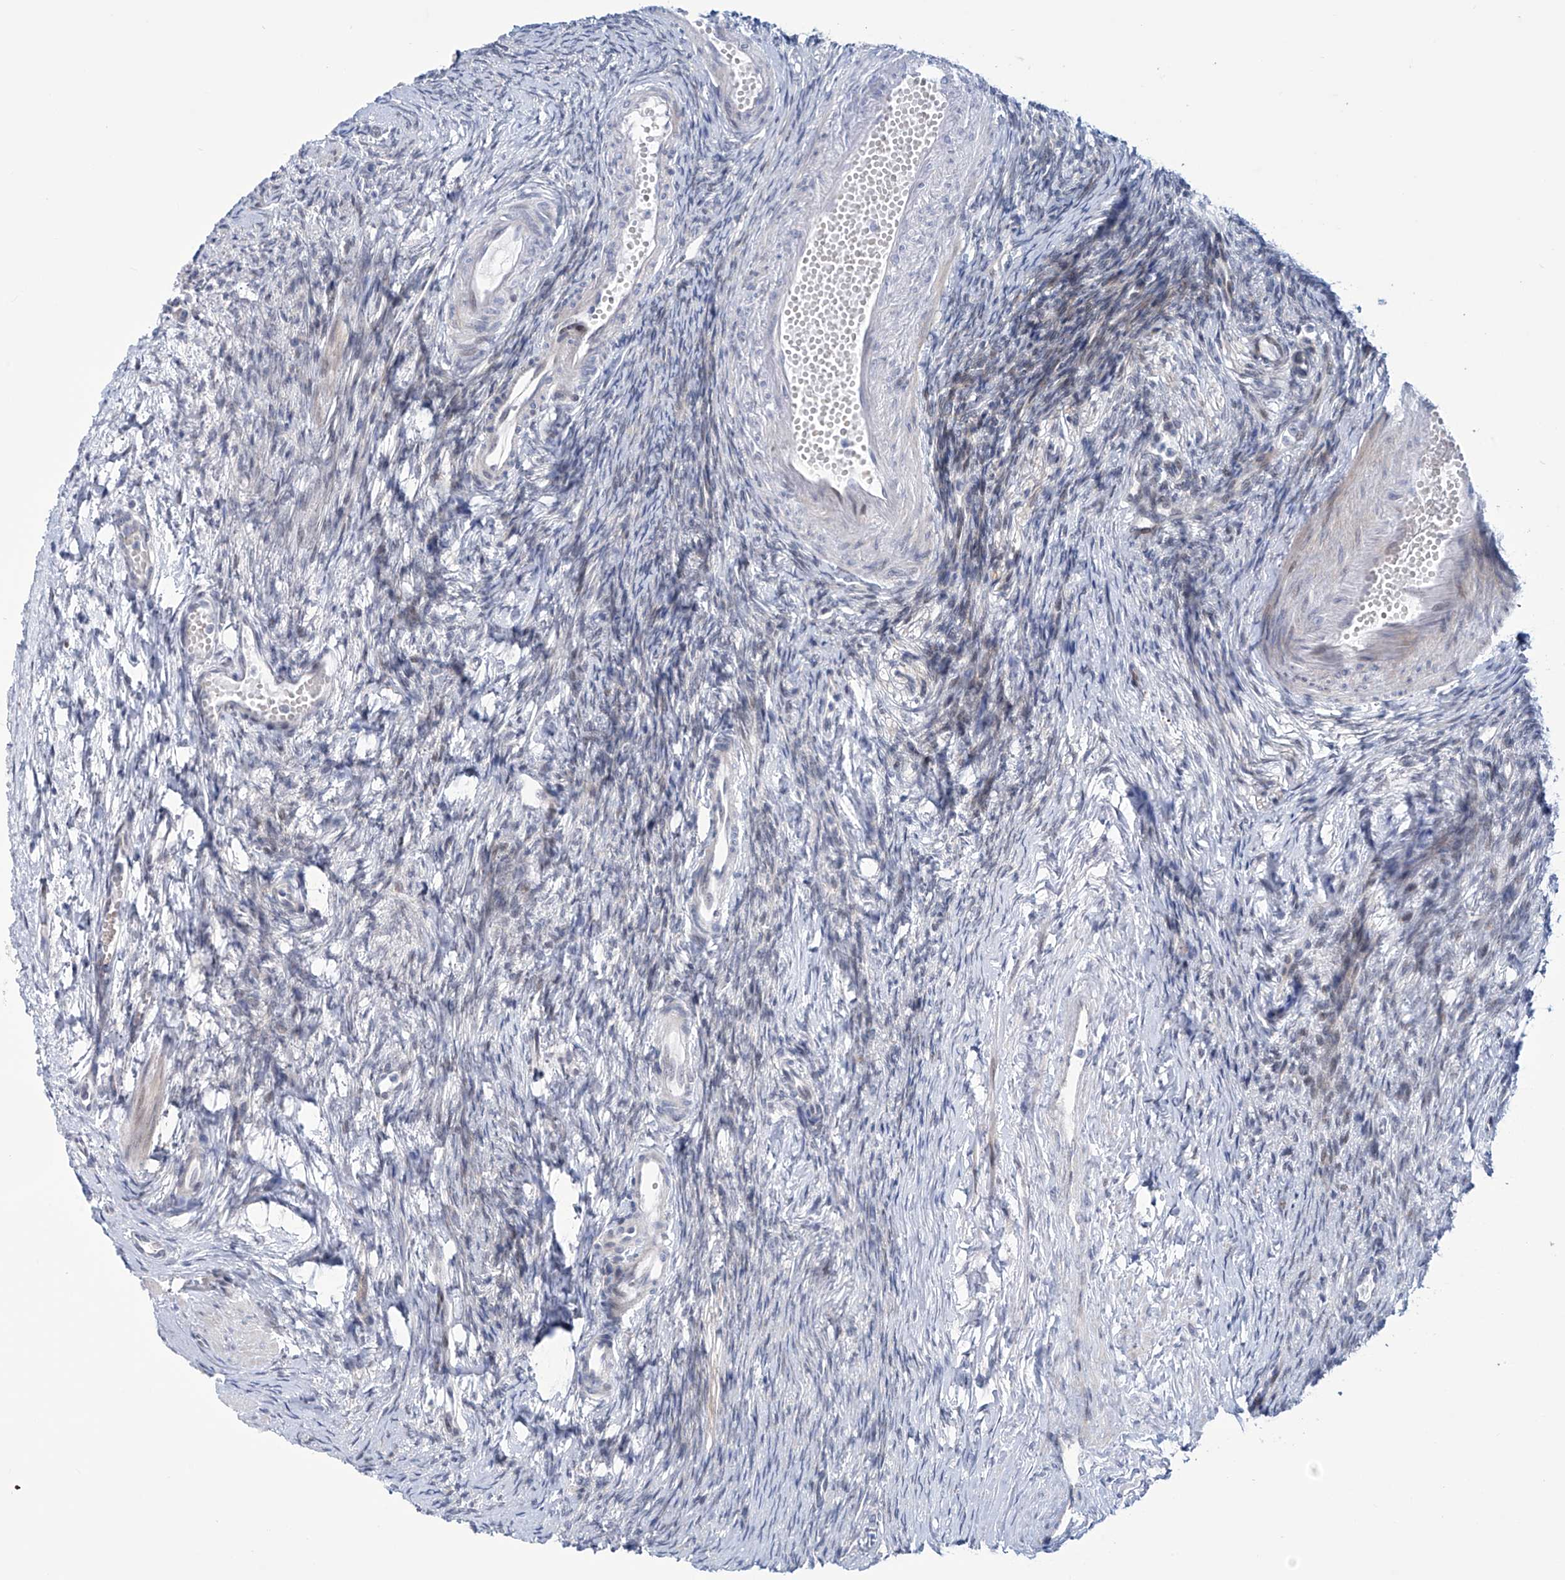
{"staining": {"intensity": "negative", "quantity": "none", "location": "none"}, "tissue": "ovary", "cell_type": "Ovarian stroma cells", "image_type": "normal", "snomed": [{"axis": "morphology", "description": "Normal tissue, NOS"}, {"axis": "morphology", "description": "Cyst, NOS"}, {"axis": "topography", "description": "Ovary"}], "caption": "A high-resolution image shows immunohistochemistry staining of unremarkable ovary, which displays no significant staining in ovarian stroma cells. (Immunohistochemistry, brightfield microscopy, high magnification).", "gene": "TRIM60", "patient": {"sex": "female", "age": 33}}